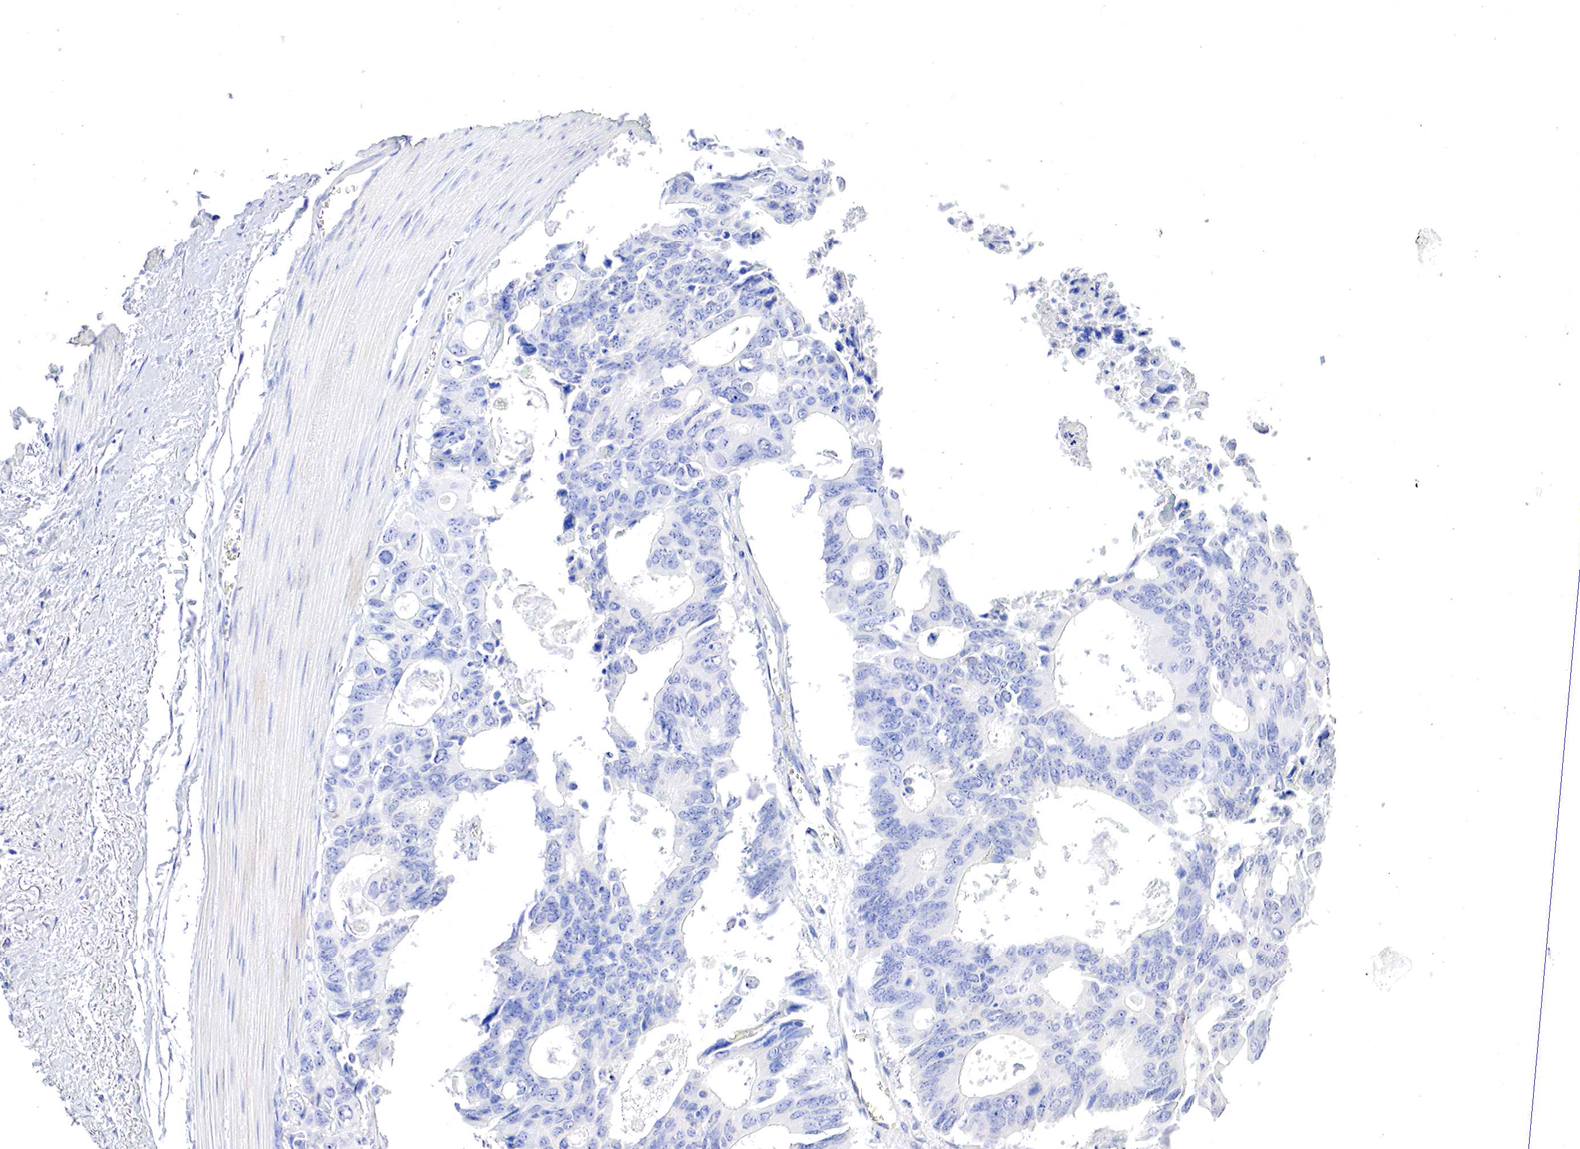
{"staining": {"intensity": "negative", "quantity": "none", "location": "none"}, "tissue": "colorectal cancer", "cell_type": "Tumor cells", "image_type": "cancer", "snomed": [{"axis": "morphology", "description": "Adenocarcinoma, NOS"}, {"axis": "topography", "description": "Rectum"}], "caption": "Immunohistochemistry of human colorectal cancer demonstrates no staining in tumor cells.", "gene": "OTC", "patient": {"sex": "male", "age": 76}}